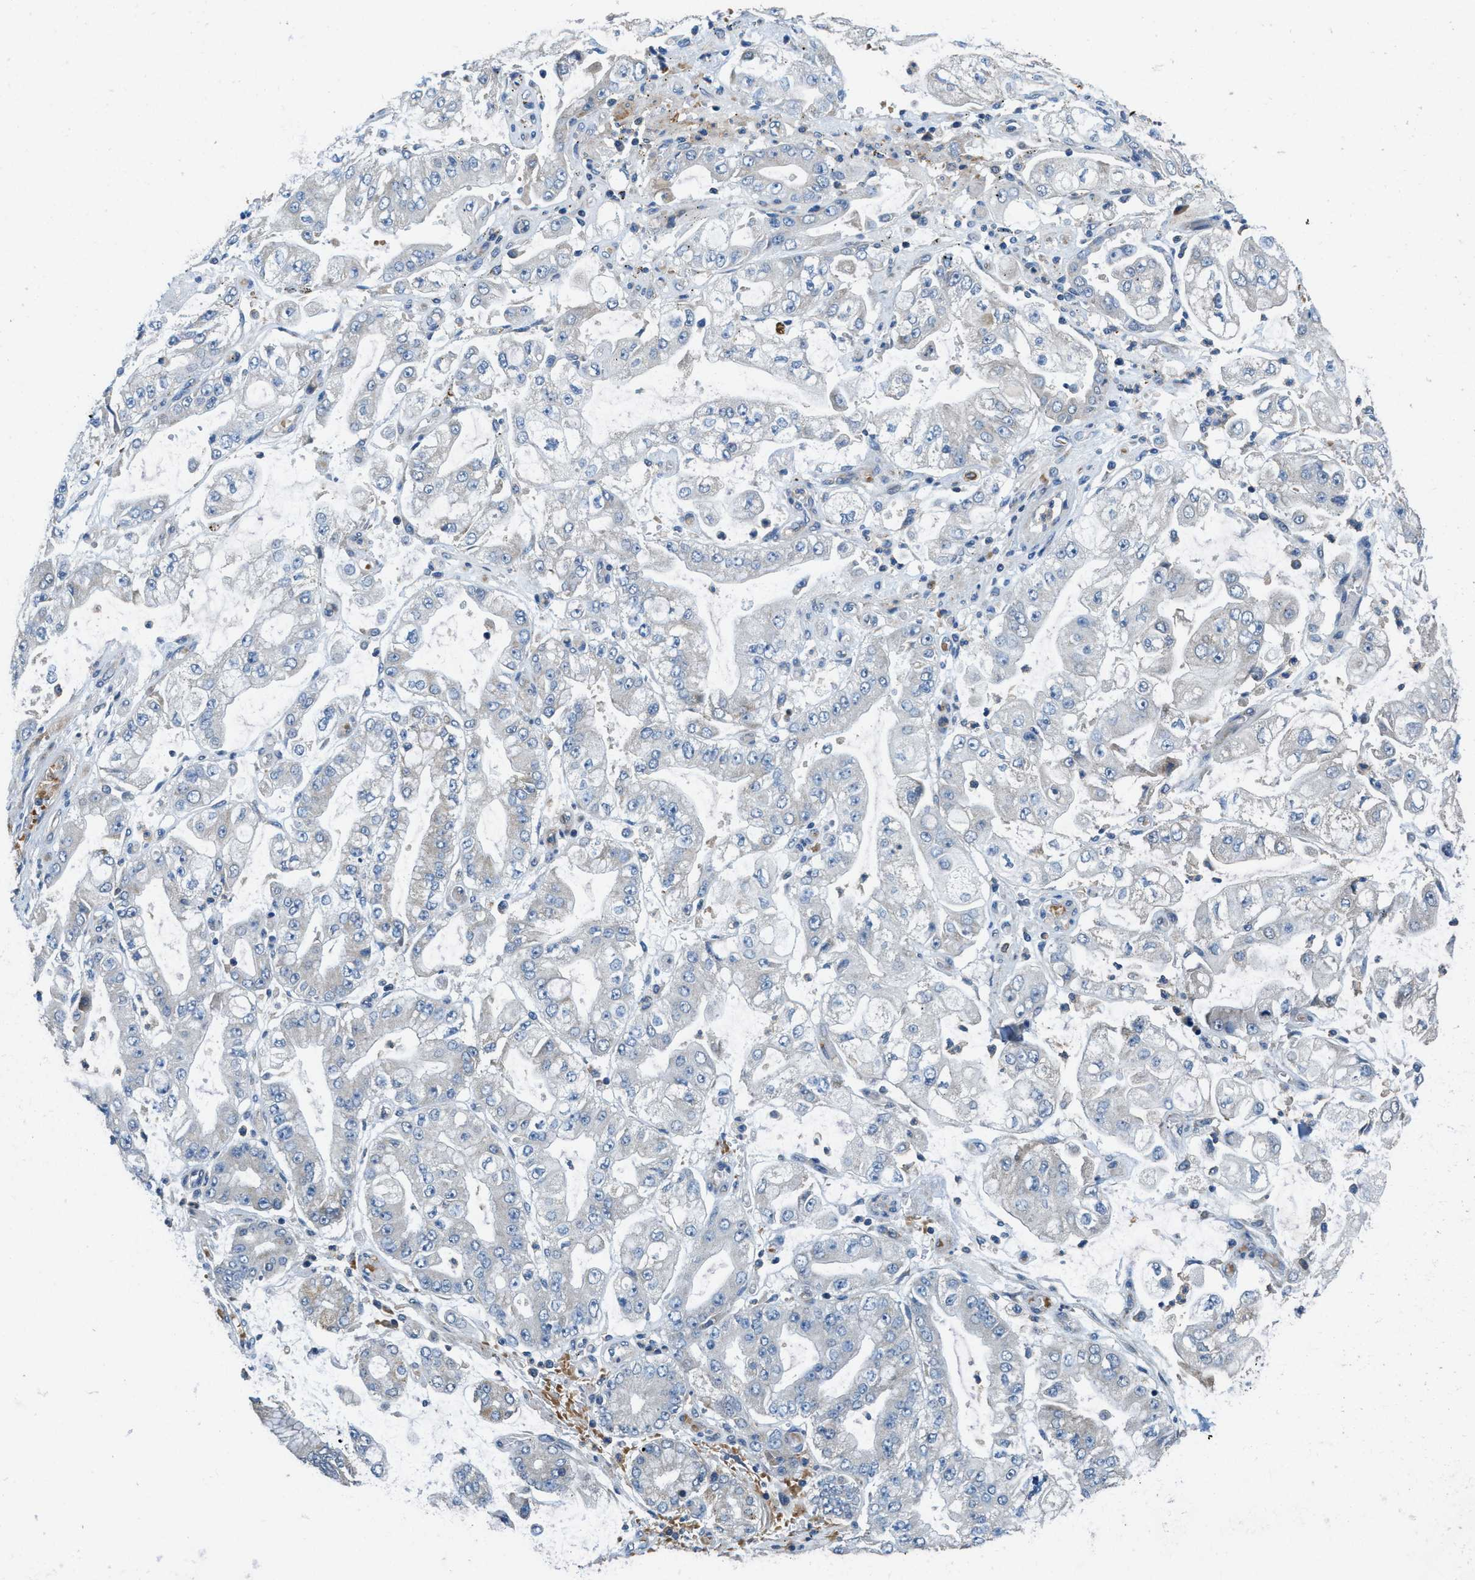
{"staining": {"intensity": "negative", "quantity": "none", "location": "none"}, "tissue": "stomach cancer", "cell_type": "Tumor cells", "image_type": "cancer", "snomed": [{"axis": "morphology", "description": "Adenocarcinoma, NOS"}, {"axis": "topography", "description": "Stomach"}], "caption": "Stomach cancer stained for a protein using immunohistochemistry (IHC) shows no expression tumor cells.", "gene": "DGKE", "patient": {"sex": "male", "age": 76}}